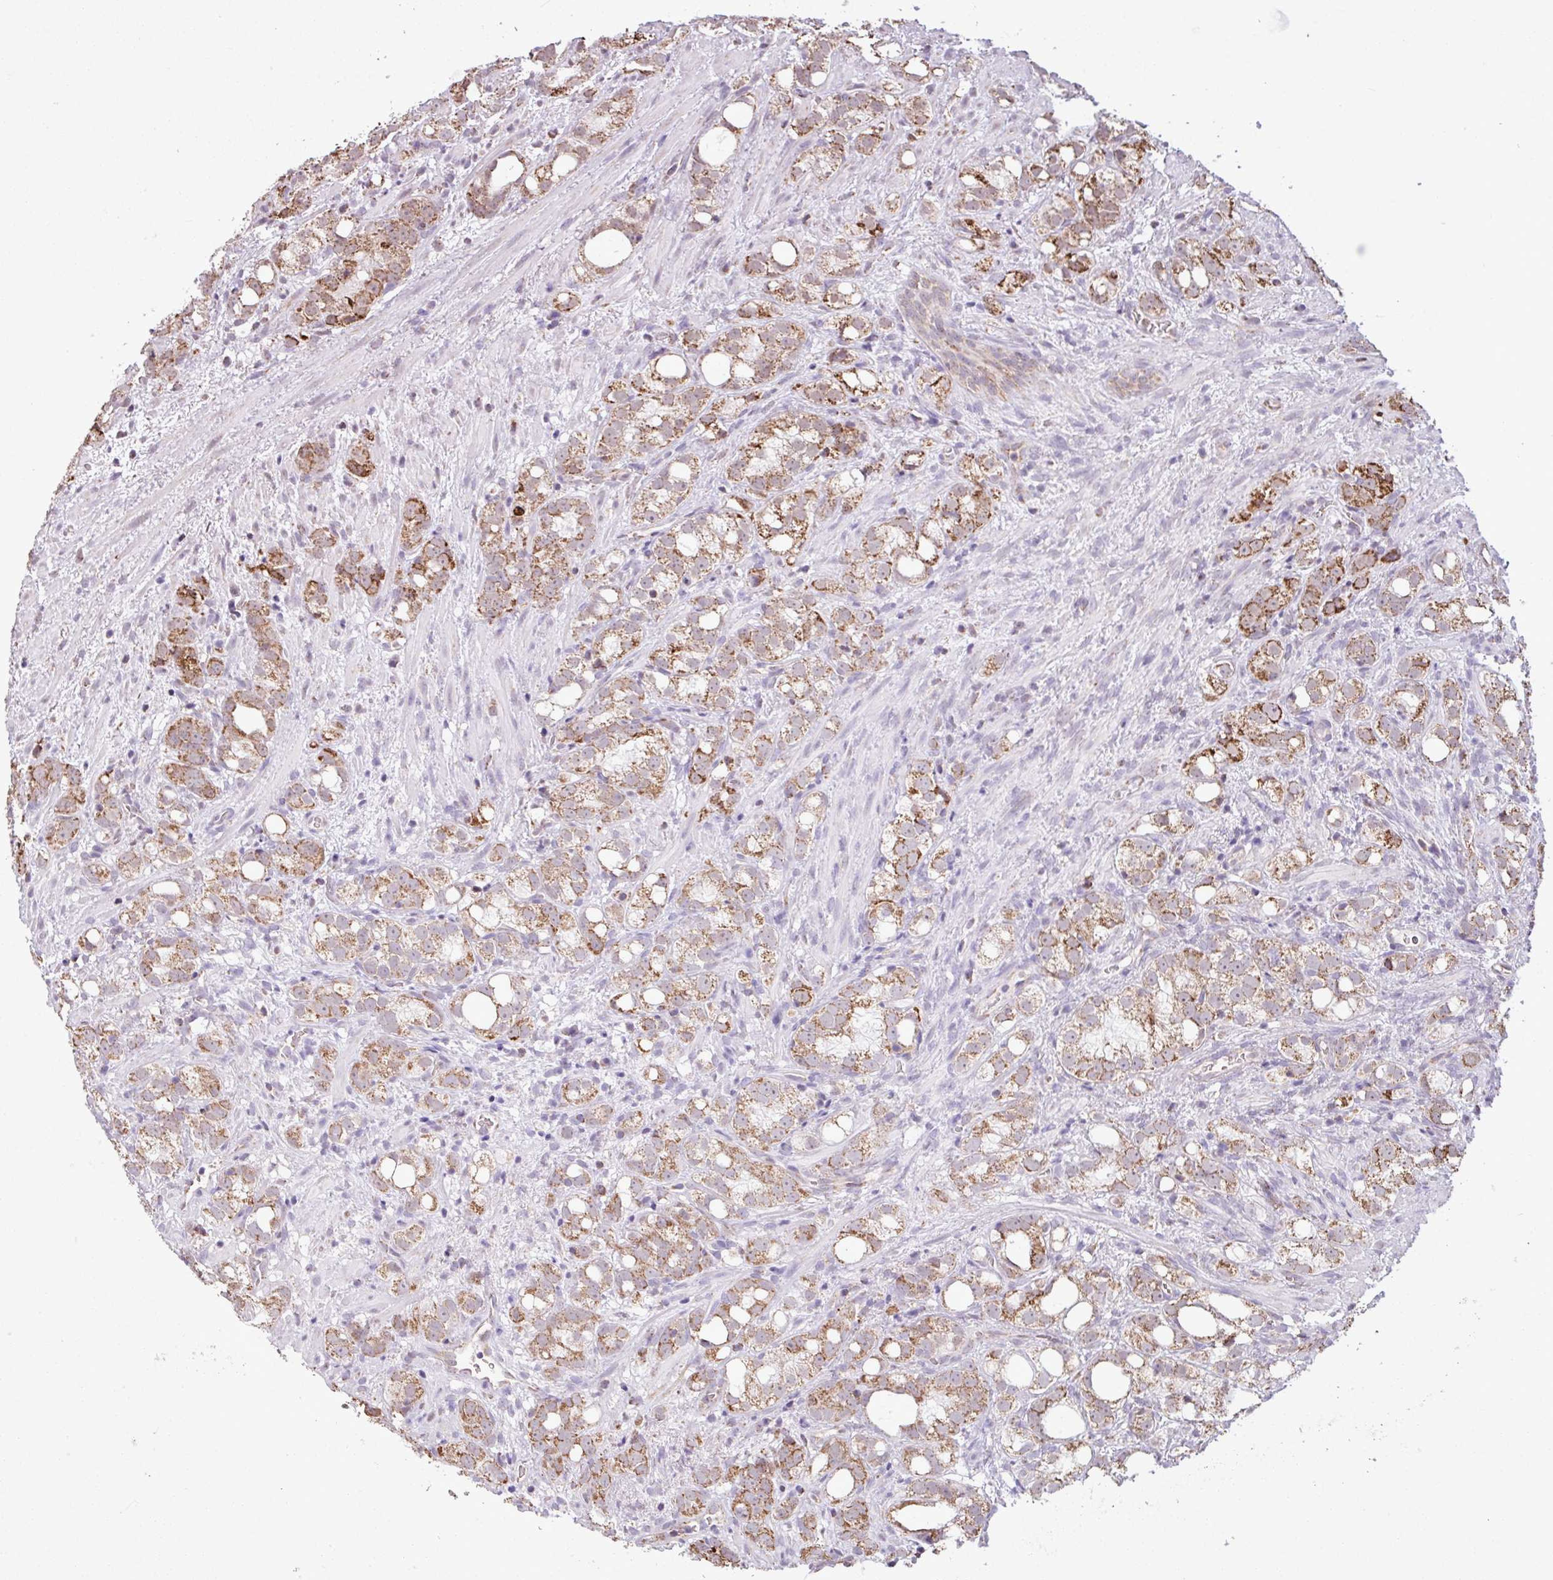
{"staining": {"intensity": "strong", "quantity": ">75%", "location": "cytoplasmic/membranous"}, "tissue": "prostate cancer", "cell_type": "Tumor cells", "image_type": "cancer", "snomed": [{"axis": "morphology", "description": "Adenocarcinoma, High grade"}, {"axis": "topography", "description": "Prostate"}], "caption": "Prostate cancer (adenocarcinoma (high-grade)) stained with IHC exhibits strong cytoplasmic/membranous staining in about >75% of tumor cells.", "gene": "ALG8", "patient": {"sex": "male", "age": 82}}